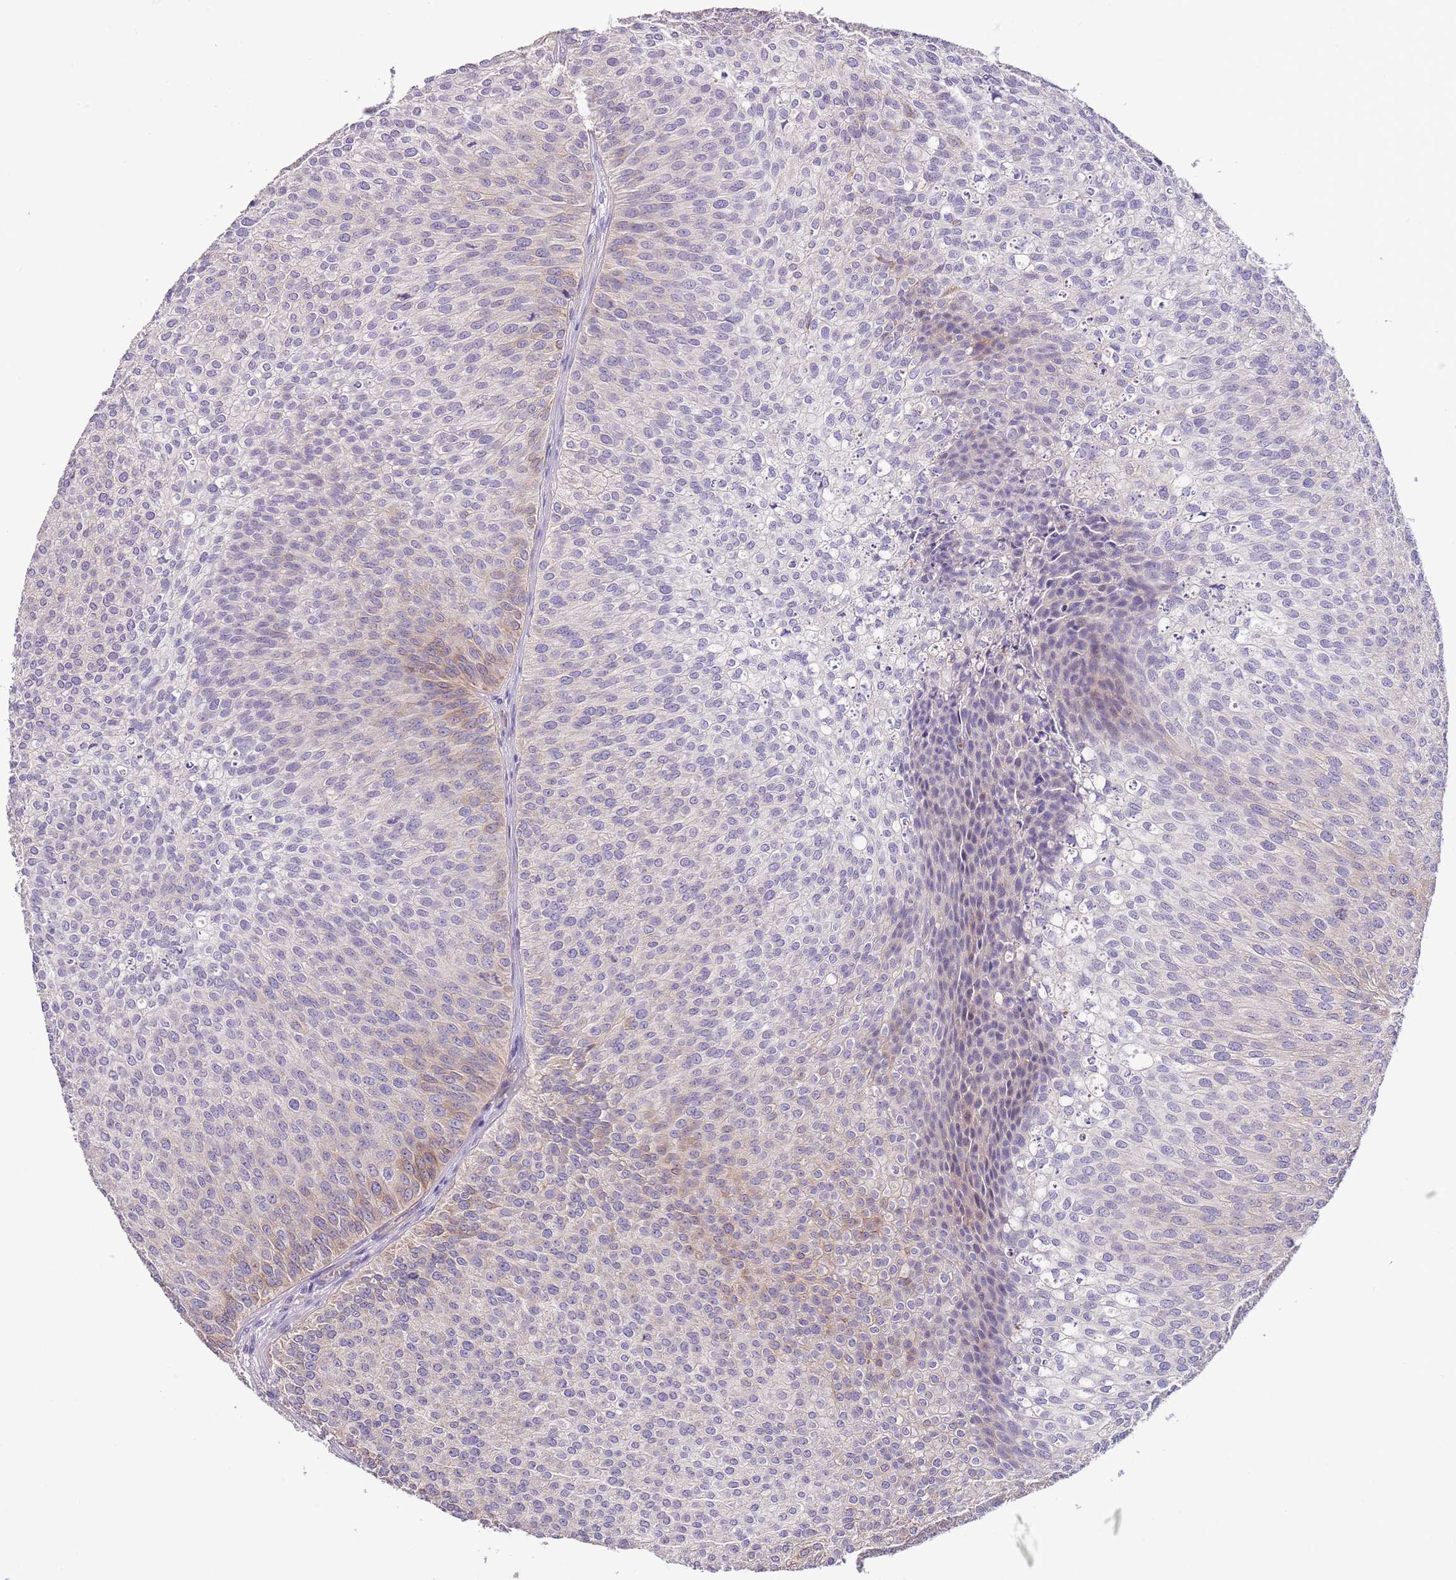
{"staining": {"intensity": "weak", "quantity": "<25%", "location": "cytoplasmic/membranous"}, "tissue": "urothelial cancer", "cell_type": "Tumor cells", "image_type": "cancer", "snomed": [{"axis": "morphology", "description": "Urothelial carcinoma, Low grade"}, {"axis": "topography", "description": "Urinary bladder"}], "caption": "The immunohistochemistry (IHC) image has no significant positivity in tumor cells of low-grade urothelial carcinoma tissue.", "gene": "ZNF658", "patient": {"sex": "male", "age": 84}}